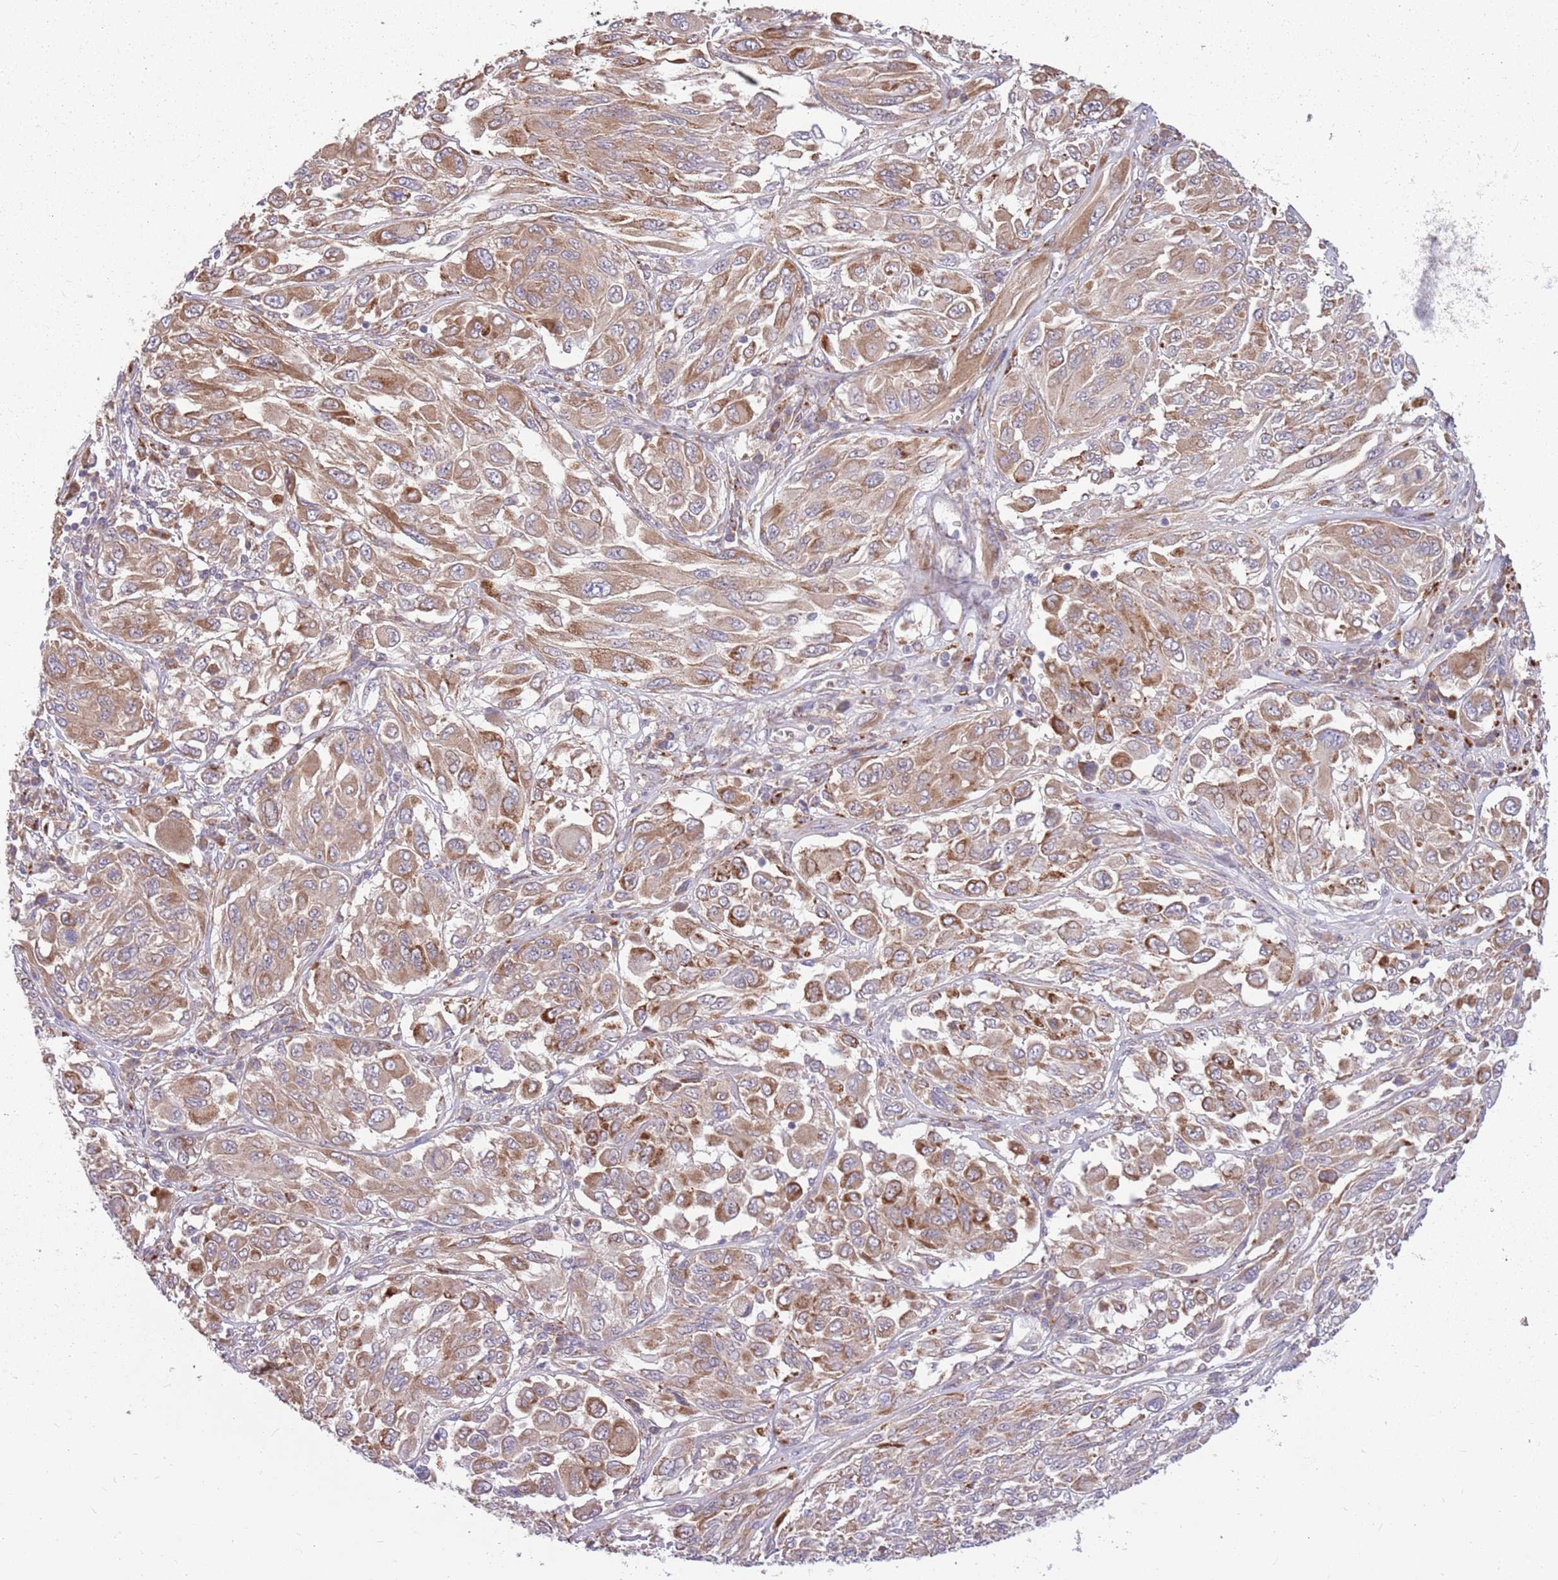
{"staining": {"intensity": "moderate", "quantity": ">75%", "location": "cytoplasmic/membranous"}, "tissue": "melanoma", "cell_type": "Tumor cells", "image_type": "cancer", "snomed": [{"axis": "morphology", "description": "Malignant melanoma, NOS"}, {"axis": "topography", "description": "Skin"}], "caption": "This image exhibits immunohistochemistry (IHC) staining of human melanoma, with medium moderate cytoplasmic/membranous expression in about >75% of tumor cells.", "gene": "PPP1R27", "patient": {"sex": "female", "age": 91}}